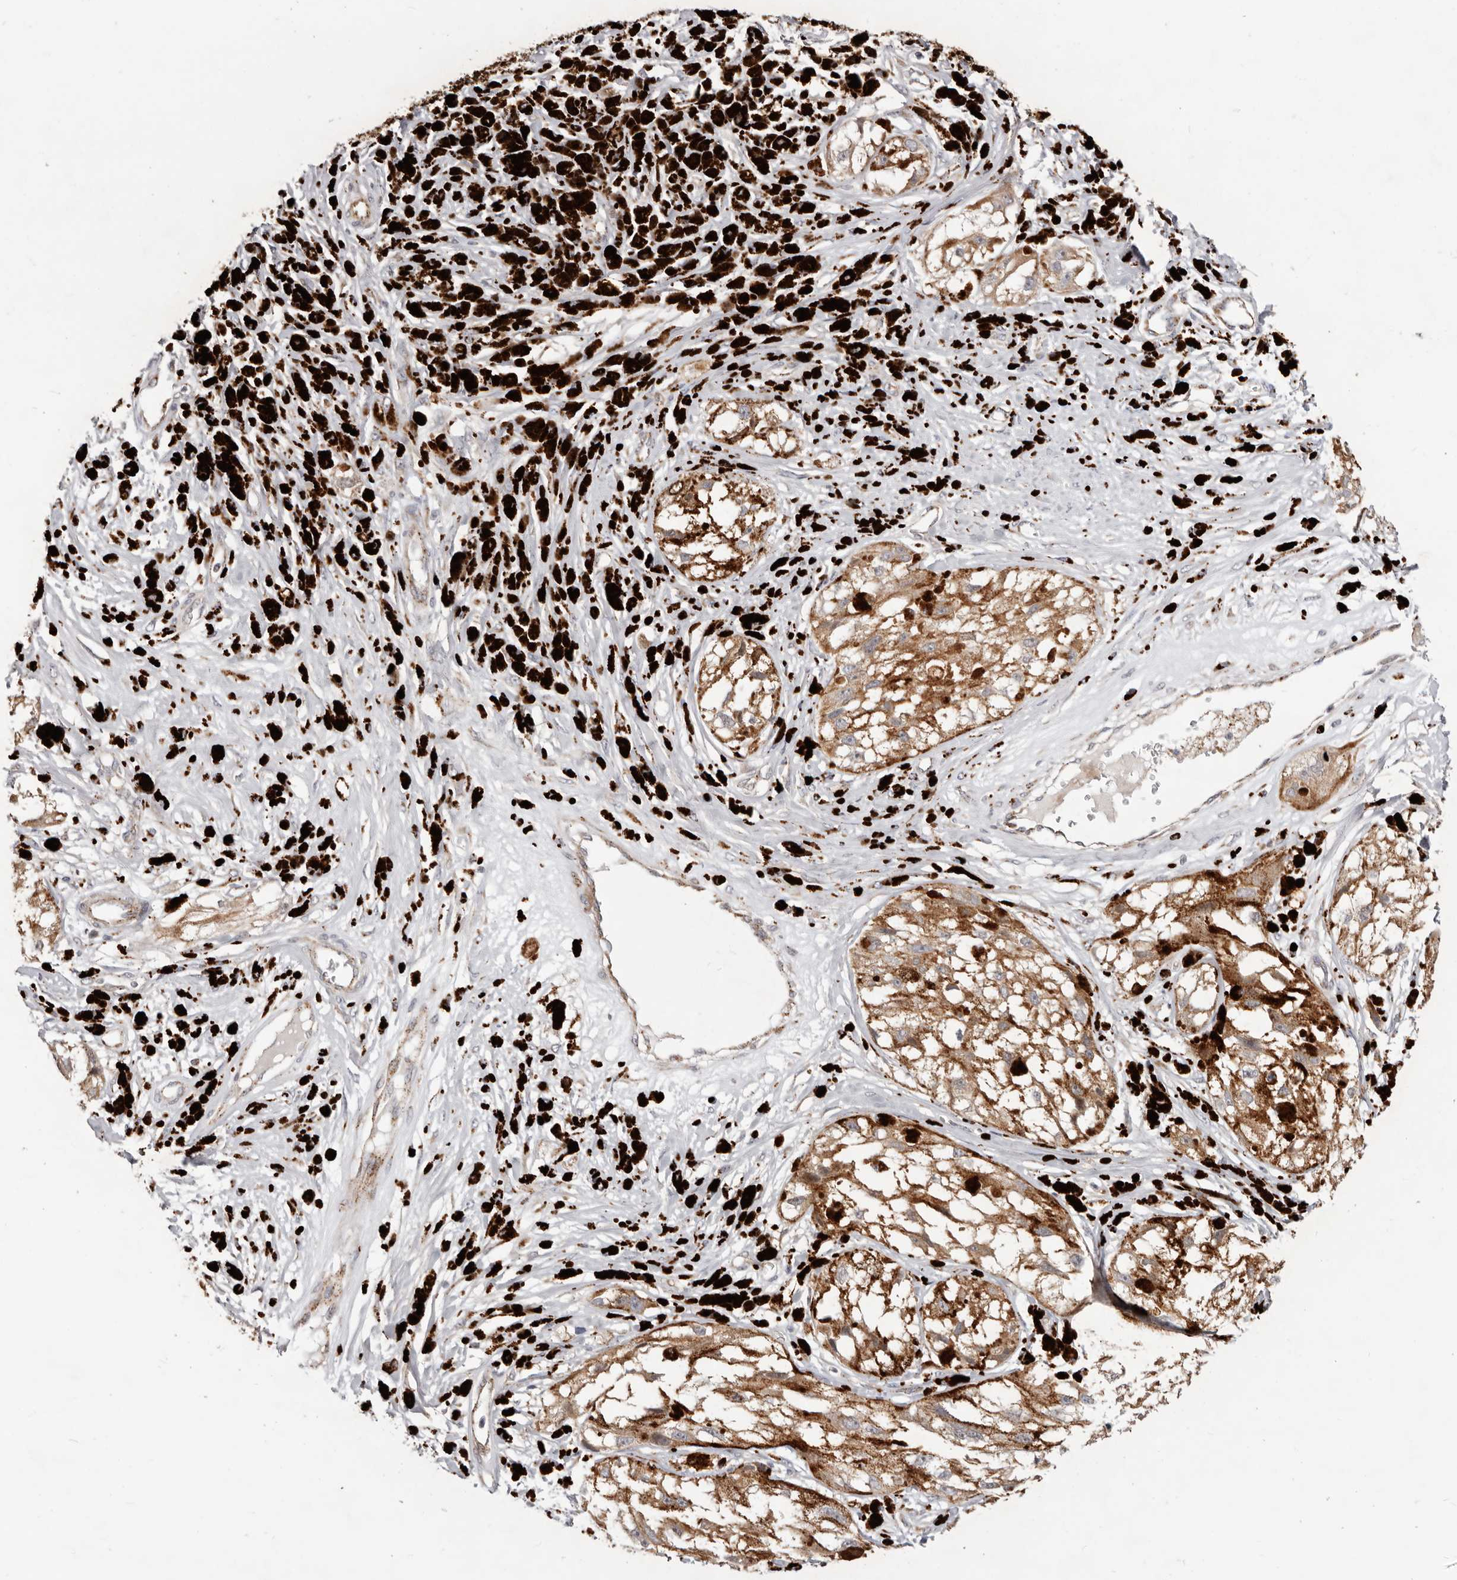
{"staining": {"intensity": "moderate", "quantity": ">75%", "location": "cytoplasmic/membranous"}, "tissue": "melanoma", "cell_type": "Tumor cells", "image_type": "cancer", "snomed": [{"axis": "morphology", "description": "Malignant melanoma, NOS"}, {"axis": "topography", "description": "Skin"}], "caption": "This histopathology image exhibits immunohistochemistry (IHC) staining of melanoma, with medium moderate cytoplasmic/membranous staining in approximately >75% of tumor cells.", "gene": "TOR3A", "patient": {"sex": "male", "age": 88}}